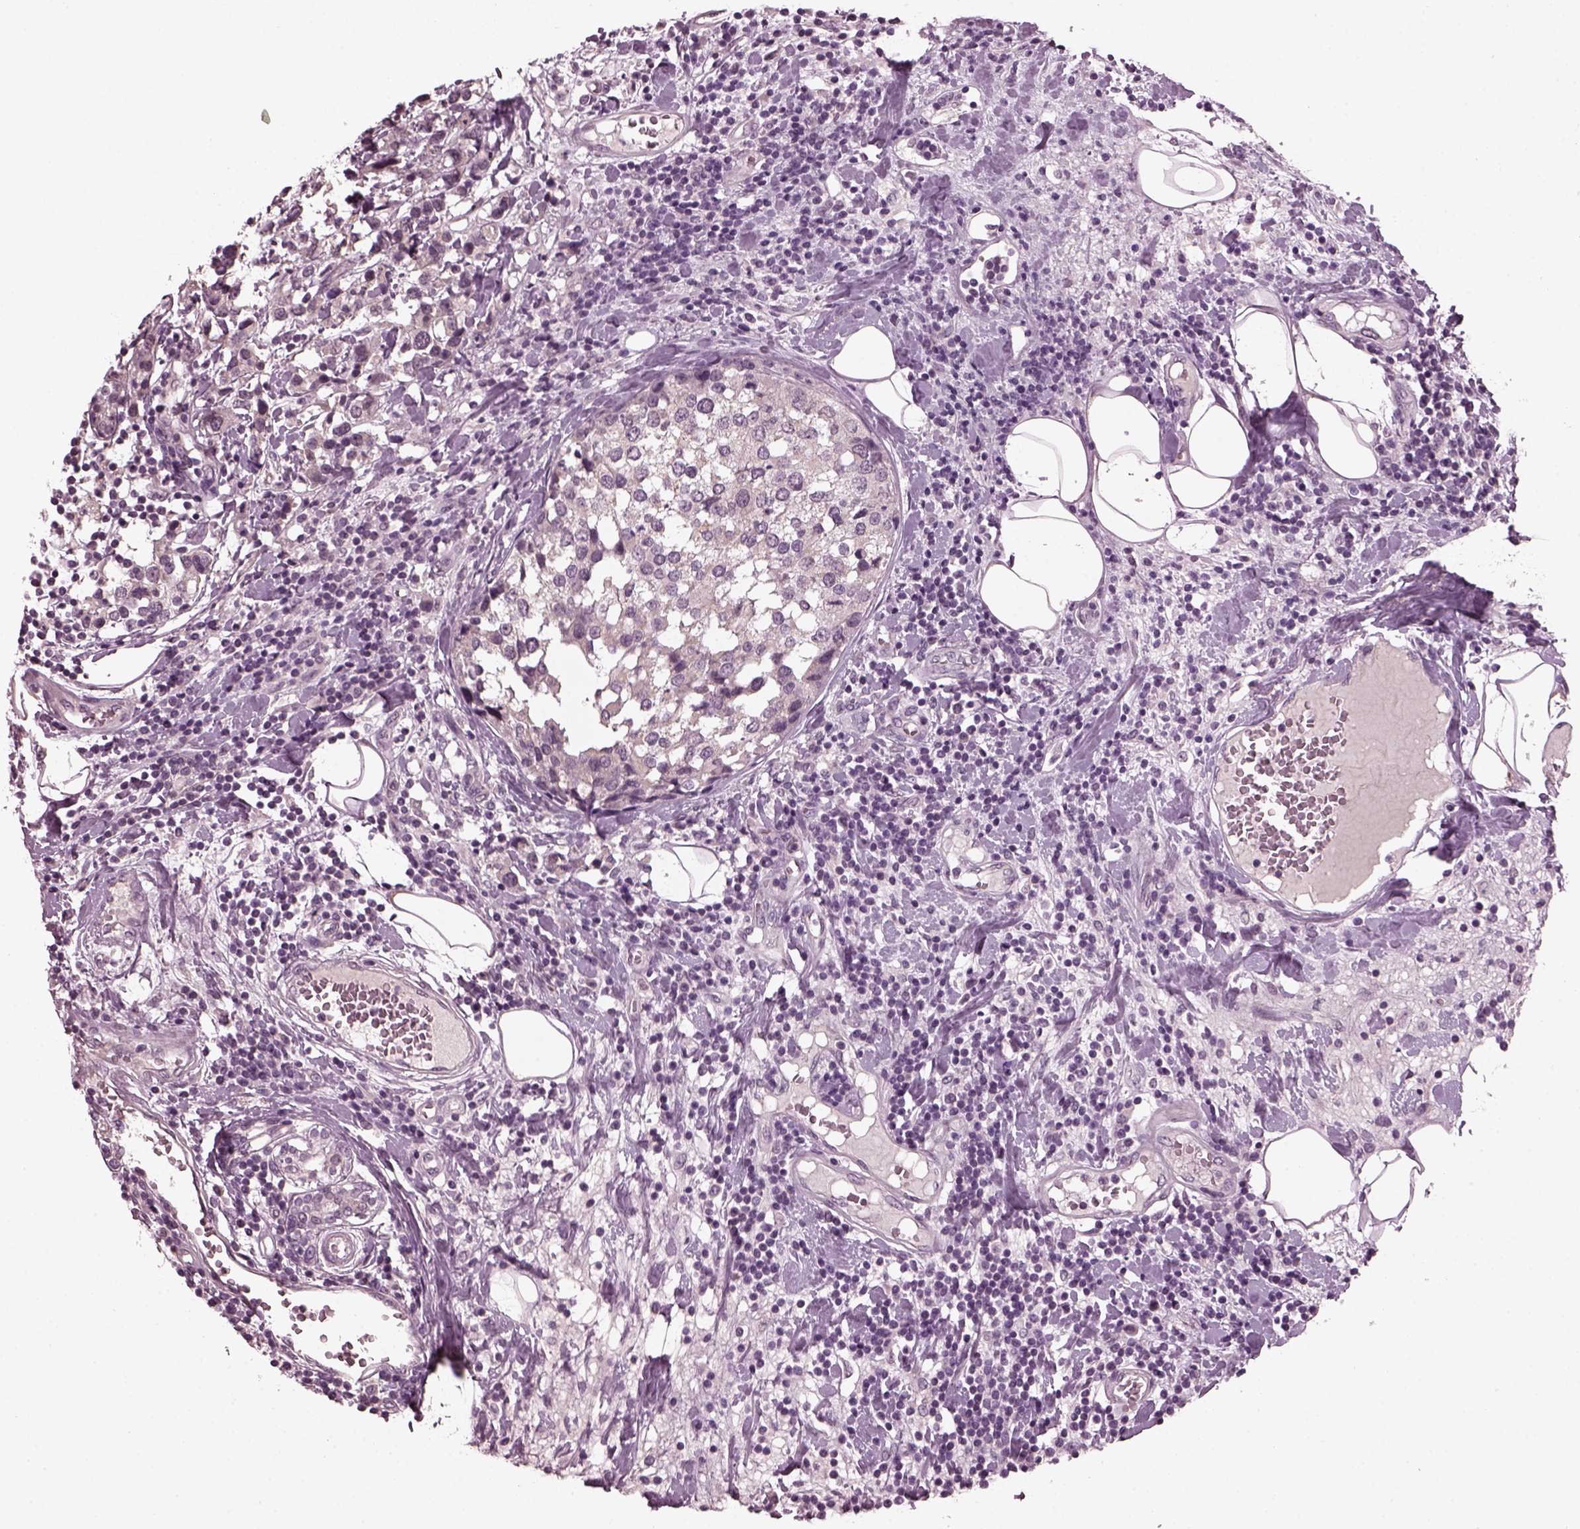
{"staining": {"intensity": "negative", "quantity": "none", "location": "none"}, "tissue": "breast cancer", "cell_type": "Tumor cells", "image_type": "cancer", "snomed": [{"axis": "morphology", "description": "Lobular carcinoma"}, {"axis": "topography", "description": "Breast"}], "caption": "Immunohistochemistry (IHC) of breast lobular carcinoma demonstrates no positivity in tumor cells. (DAB immunohistochemistry visualized using brightfield microscopy, high magnification).", "gene": "CLCN4", "patient": {"sex": "female", "age": 59}}